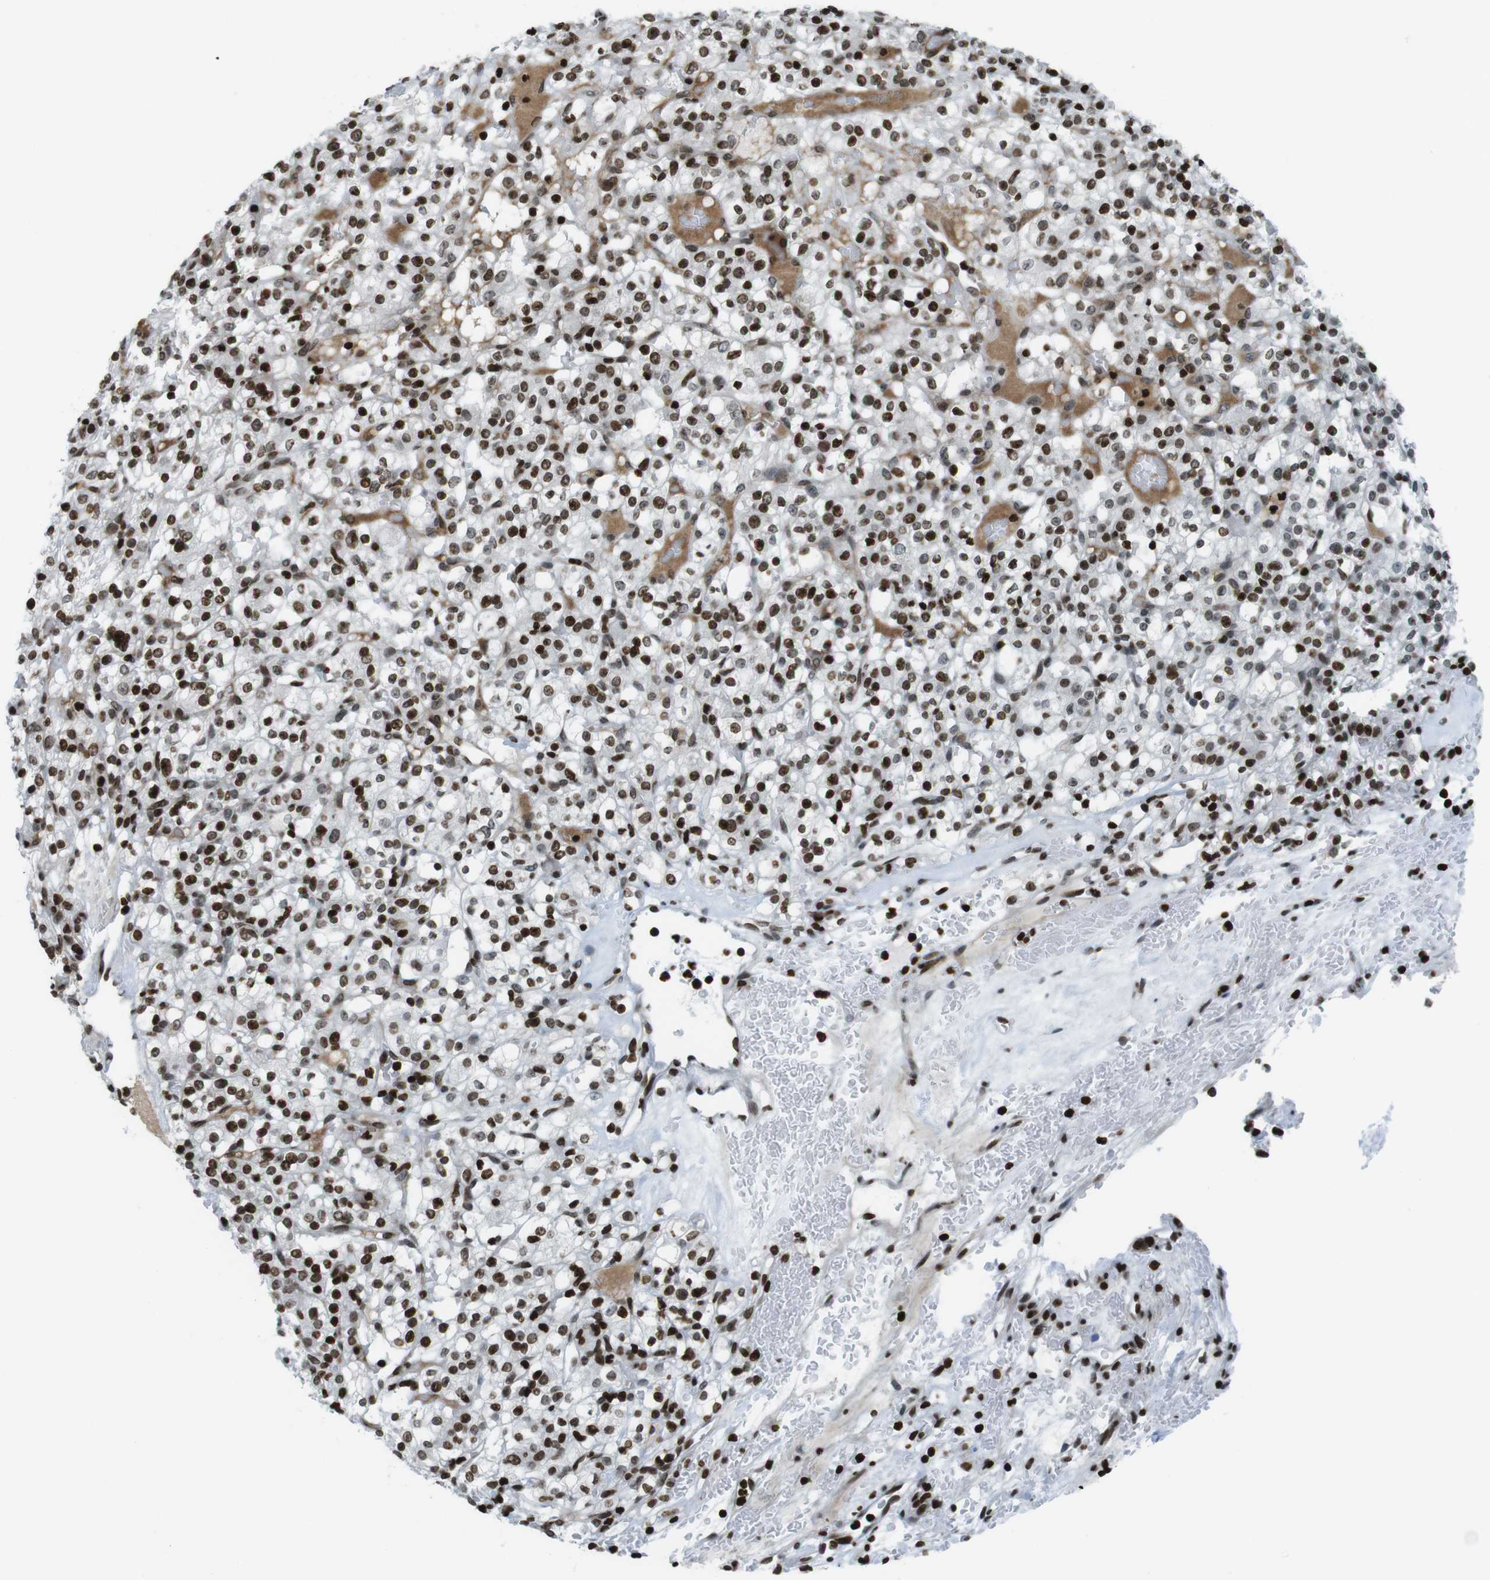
{"staining": {"intensity": "strong", "quantity": ">75%", "location": "nuclear"}, "tissue": "renal cancer", "cell_type": "Tumor cells", "image_type": "cancer", "snomed": [{"axis": "morphology", "description": "Normal tissue, NOS"}, {"axis": "morphology", "description": "Adenocarcinoma, NOS"}, {"axis": "topography", "description": "Kidney"}], "caption": "Protein expression analysis of renal cancer (adenocarcinoma) reveals strong nuclear positivity in approximately >75% of tumor cells. (IHC, brightfield microscopy, high magnification).", "gene": "H2AC8", "patient": {"sex": "female", "age": 72}}